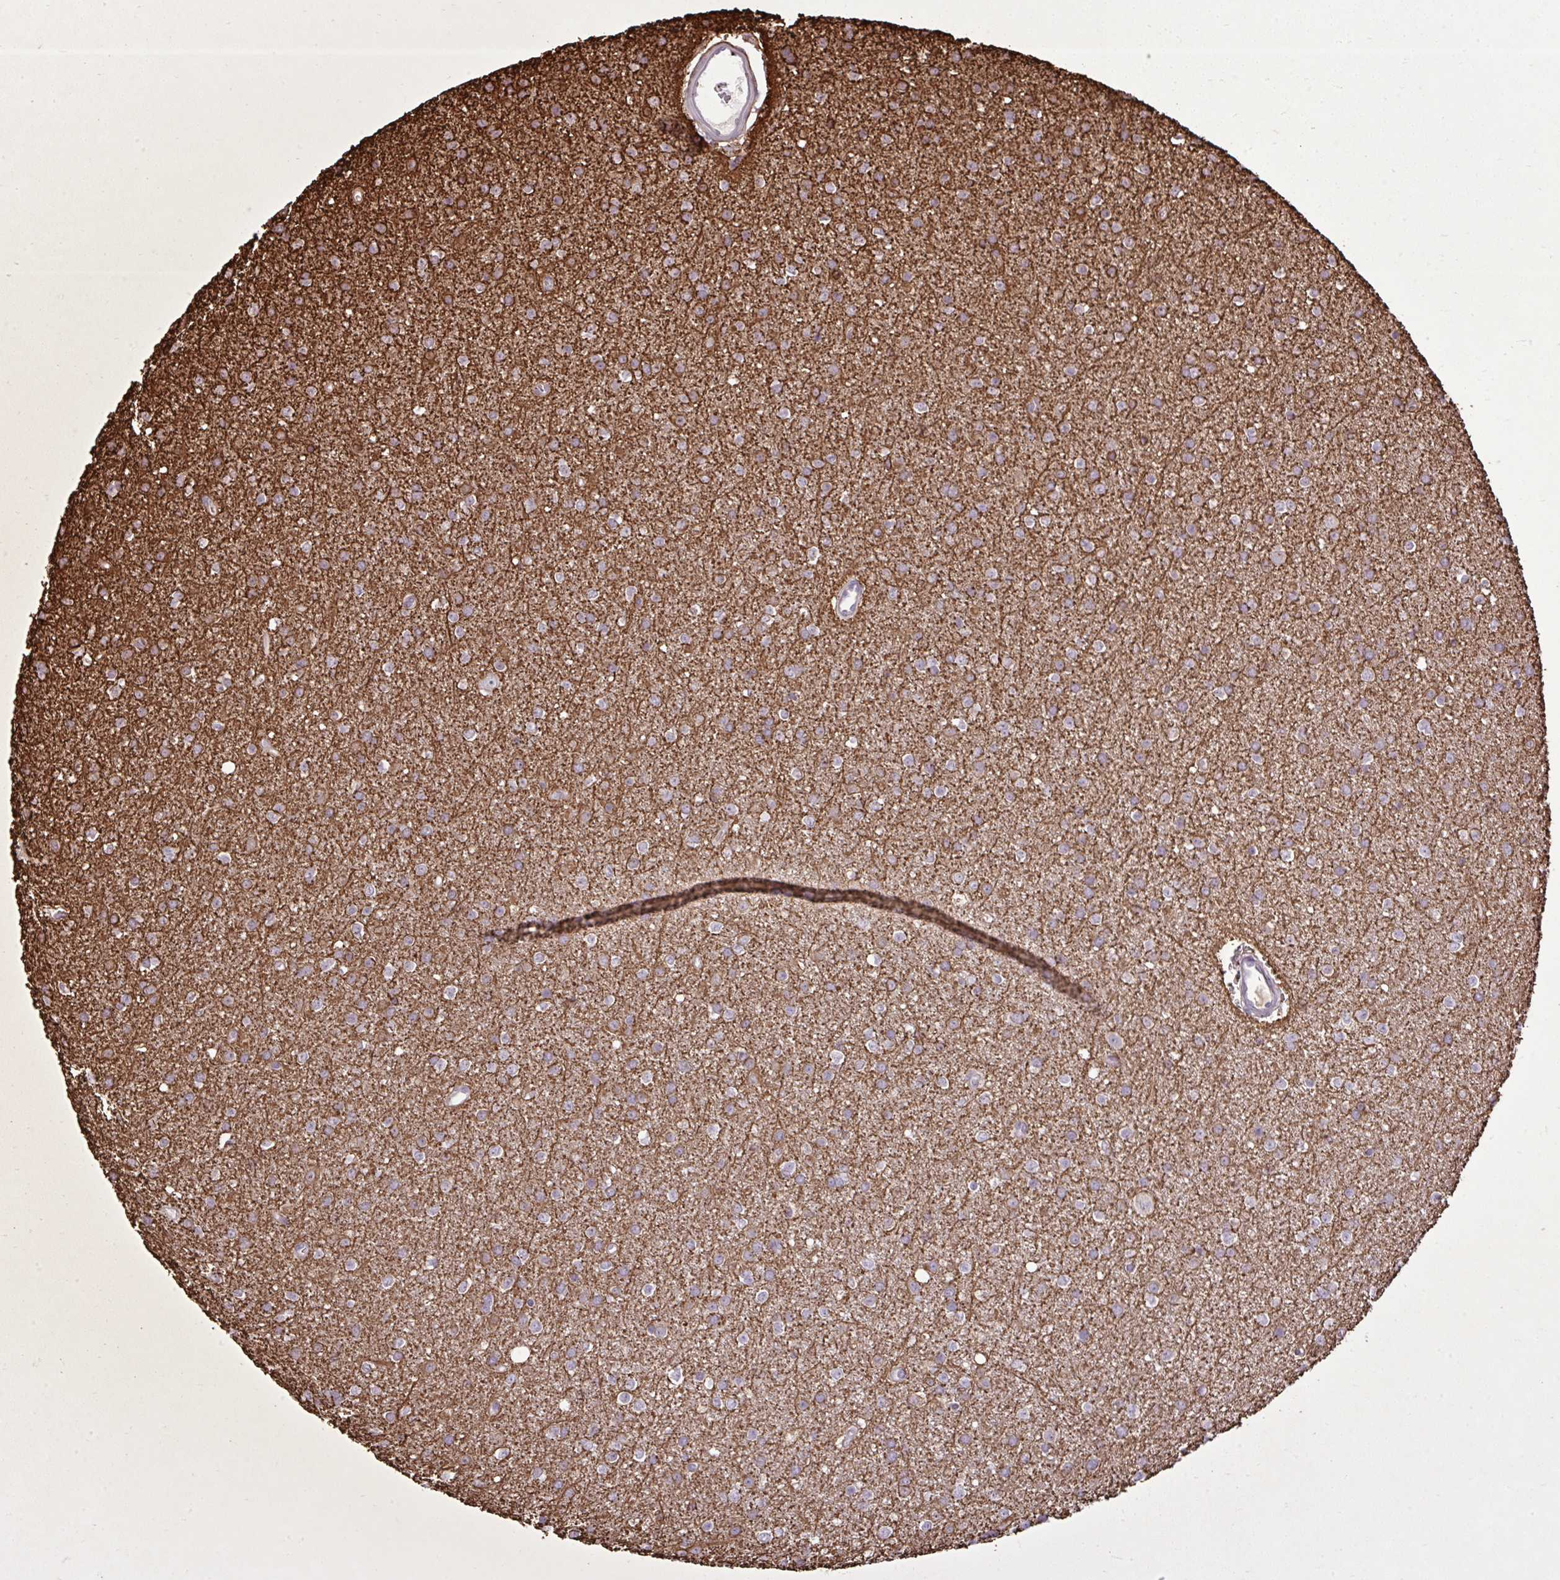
{"staining": {"intensity": "moderate", "quantity": "25%-75%", "location": "cytoplasmic/membranous"}, "tissue": "glioma", "cell_type": "Tumor cells", "image_type": "cancer", "snomed": [{"axis": "morphology", "description": "Glioma, malignant, Low grade"}, {"axis": "topography", "description": "Brain"}], "caption": "Human glioma stained for a protein (brown) reveals moderate cytoplasmic/membranous positive staining in about 25%-75% of tumor cells.", "gene": "CYP20A1", "patient": {"sex": "female", "age": 34}}